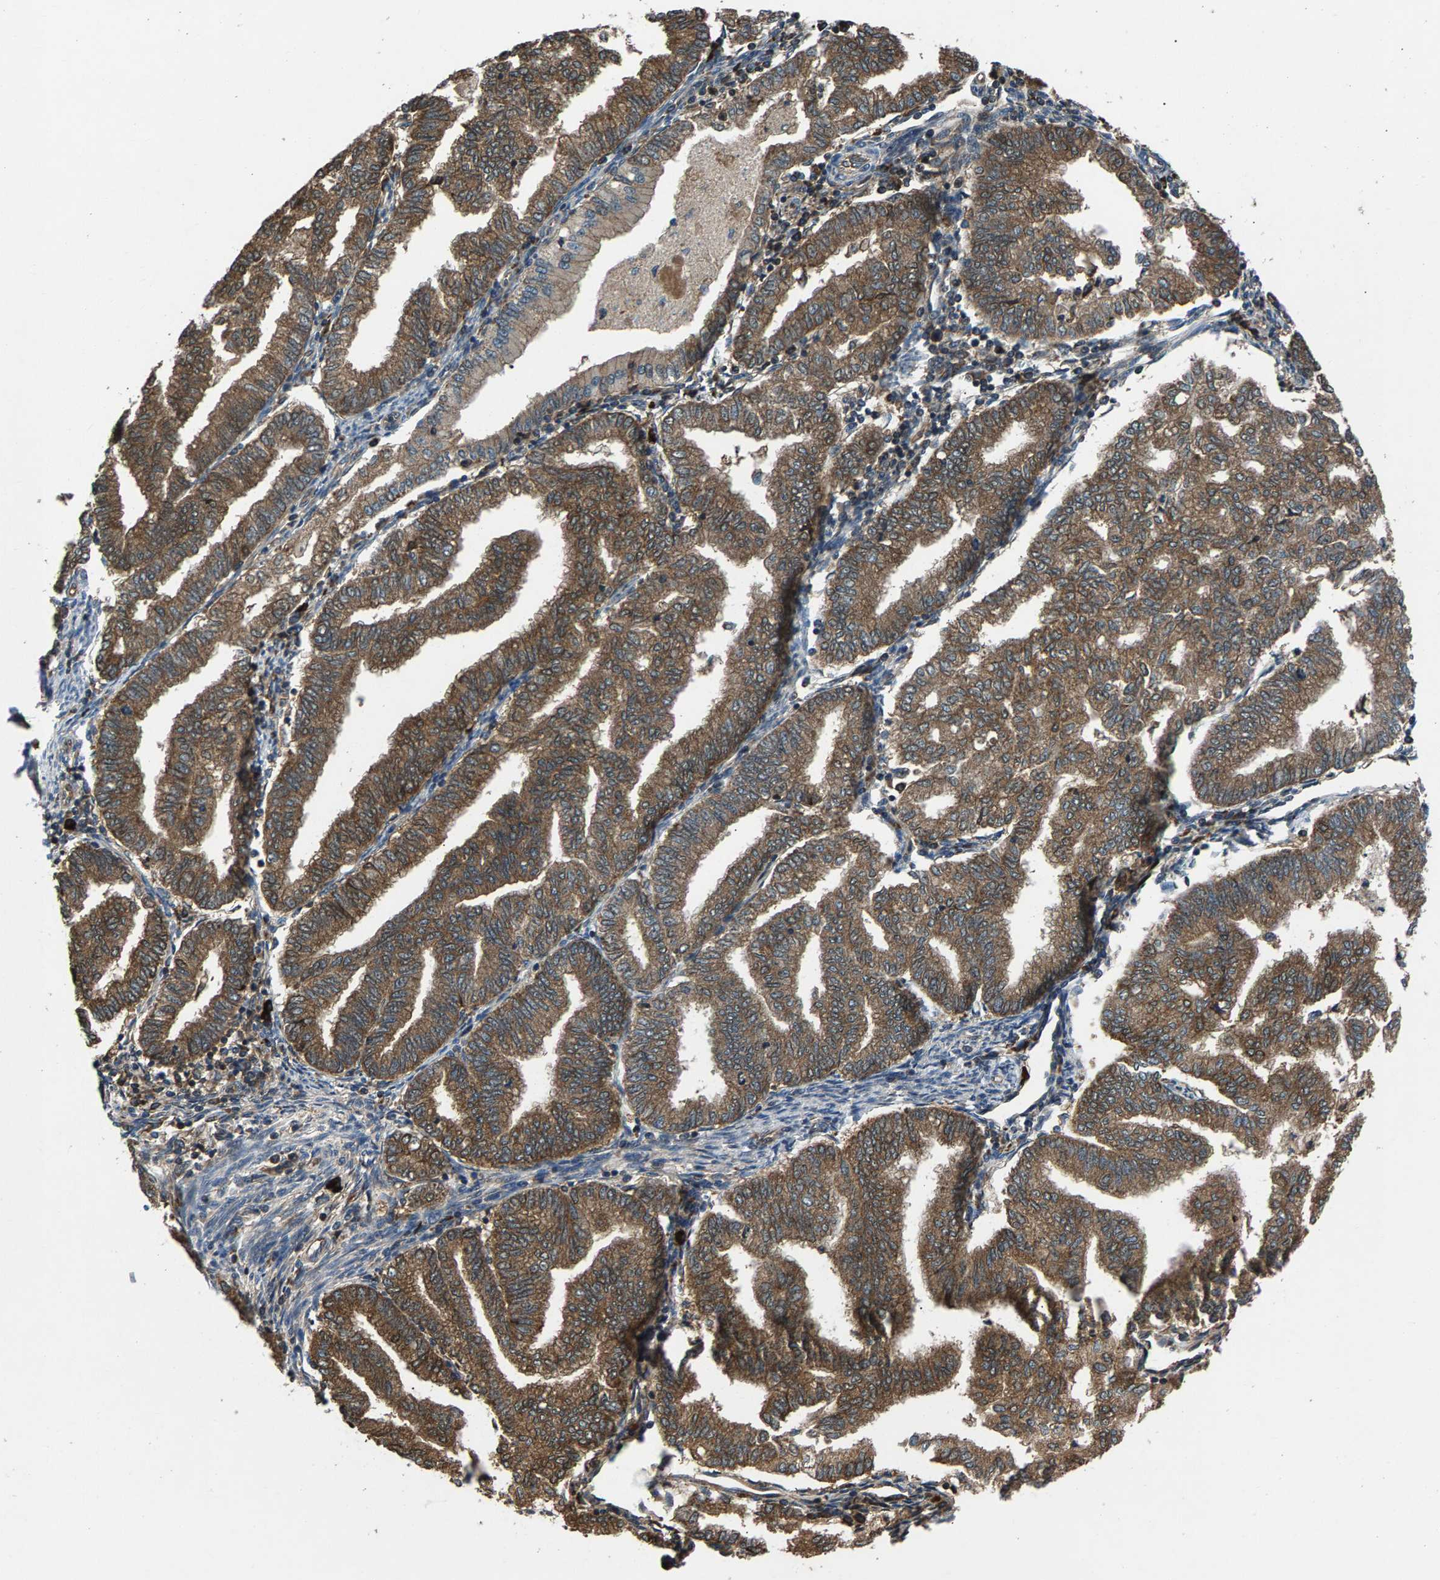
{"staining": {"intensity": "moderate", "quantity": ">75%", "location": "cytoplasmic/membranous"}, "tissue": "endometrial cancer", "cell_type": "Tumor cells", "image_type": "cancer", "snomed": [{"axis": "morphology", "description": "Polyp, NOS"}, {"axis": "morphology", "description": "Adenocarcinoma, NOS"}, {"axis": "morphology", "description": "Adenoma, NOS"}, {"axis": "topography", "description": "Endometrium"}], "caption": "DAB (3,3'-diaminobenzidine) immunohistochemical staining of human endometrial adenocarcinoma reveals moderate cytoplasmic/membranous protein positivity in approximately >75% of tumor cells. (Stains: DAB in brown, nuclei in blue, Microscopy: brightfield microscopy at high magnification).", "gene": "FAM78A", "patient": {"sex": "female", "age": 79}}